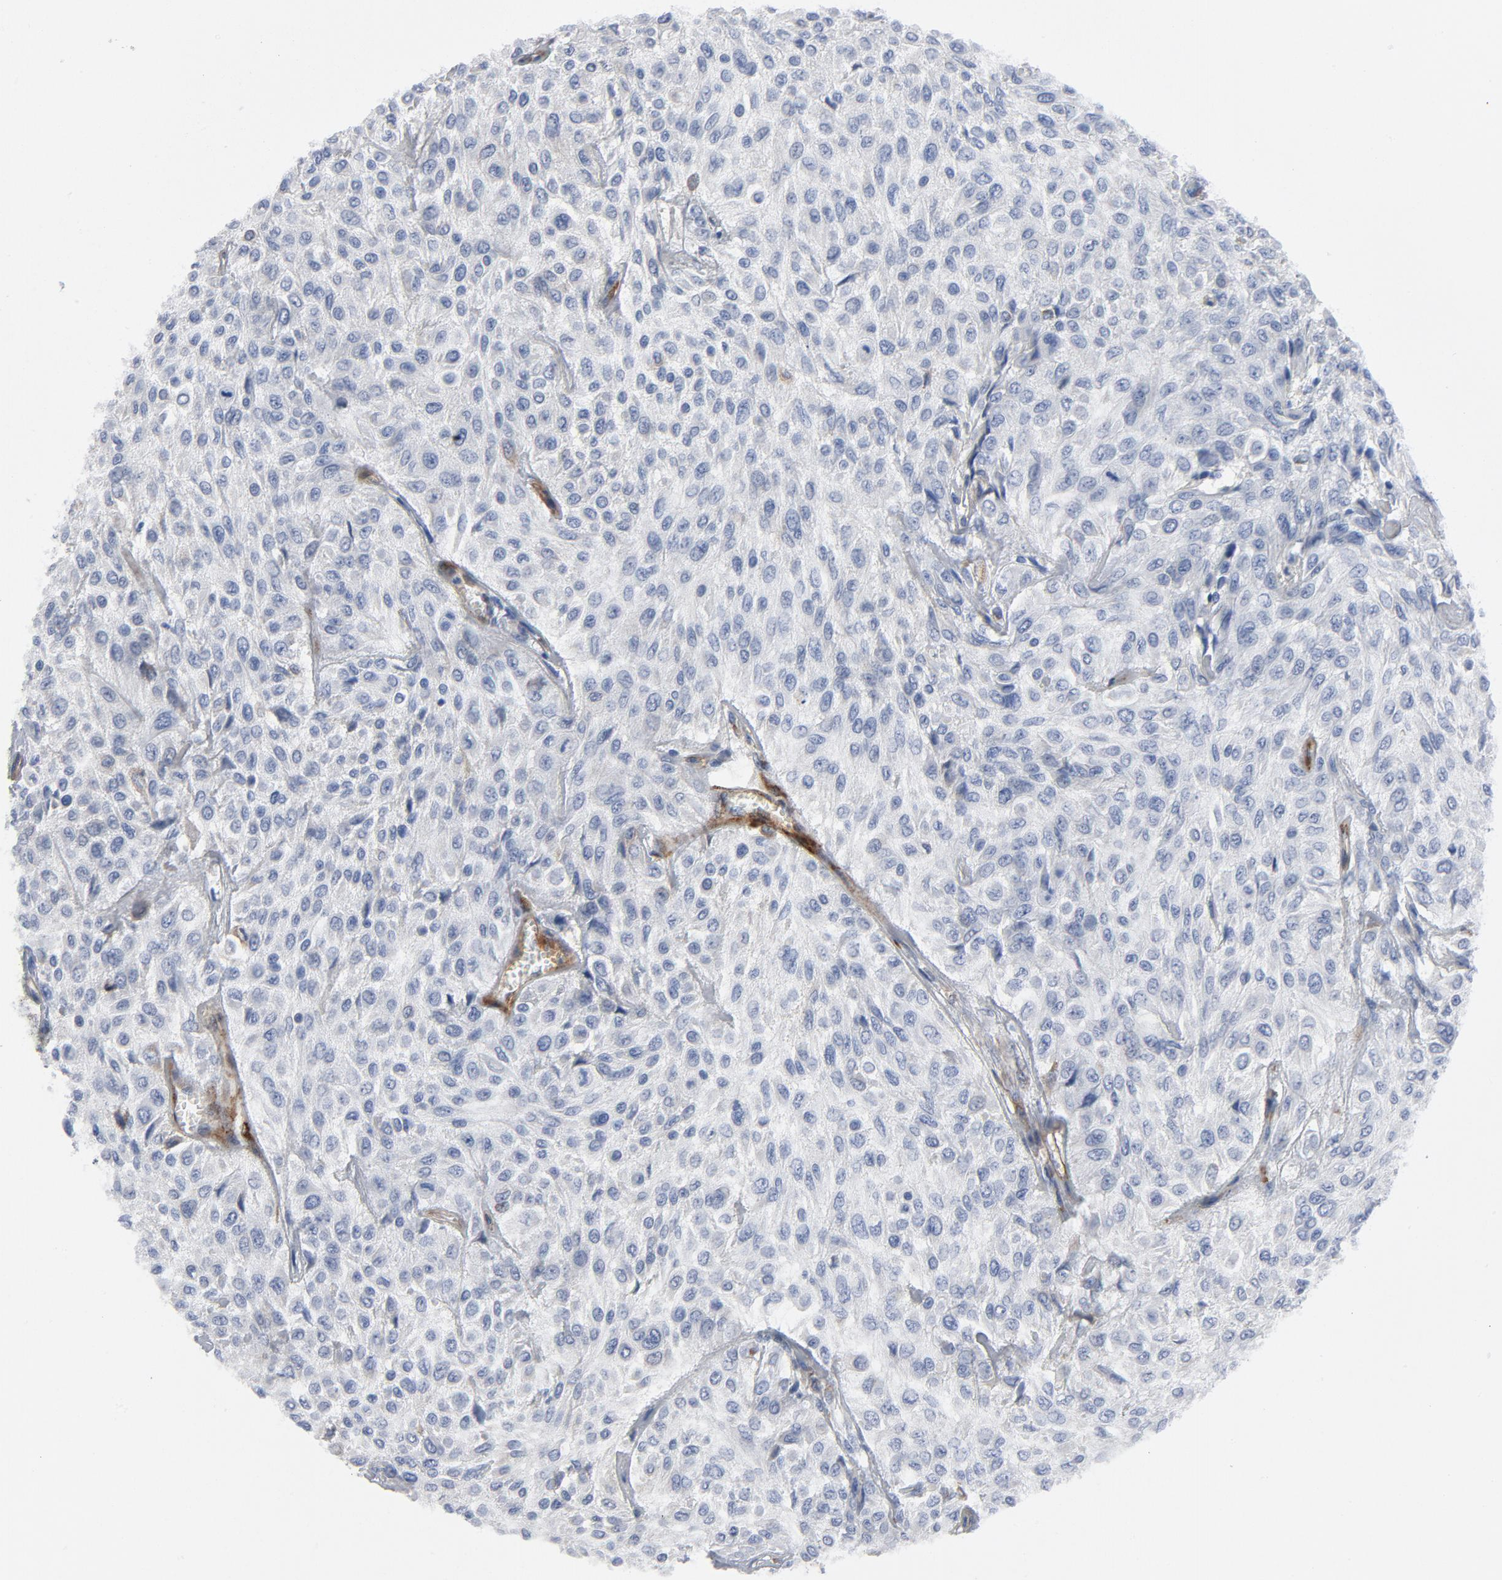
{"staining": {"intensity": "negative", "quantity": "none", "location": "none"}, "tissue": "urothelial cancer", "cell_type": "Tumor cells", "image_type": "cancer", "snomed": [{"axis": "morphology", "description": "Urothelial carcinoma, High grade"}, {"axis": "topography", "description": "Urinary bladder"}], "caption": "Tumor cells show no significant protein positivity in urothelial cancer.", "gene": "LAMC1", "patient": {"sex": "male", "age": 57}}